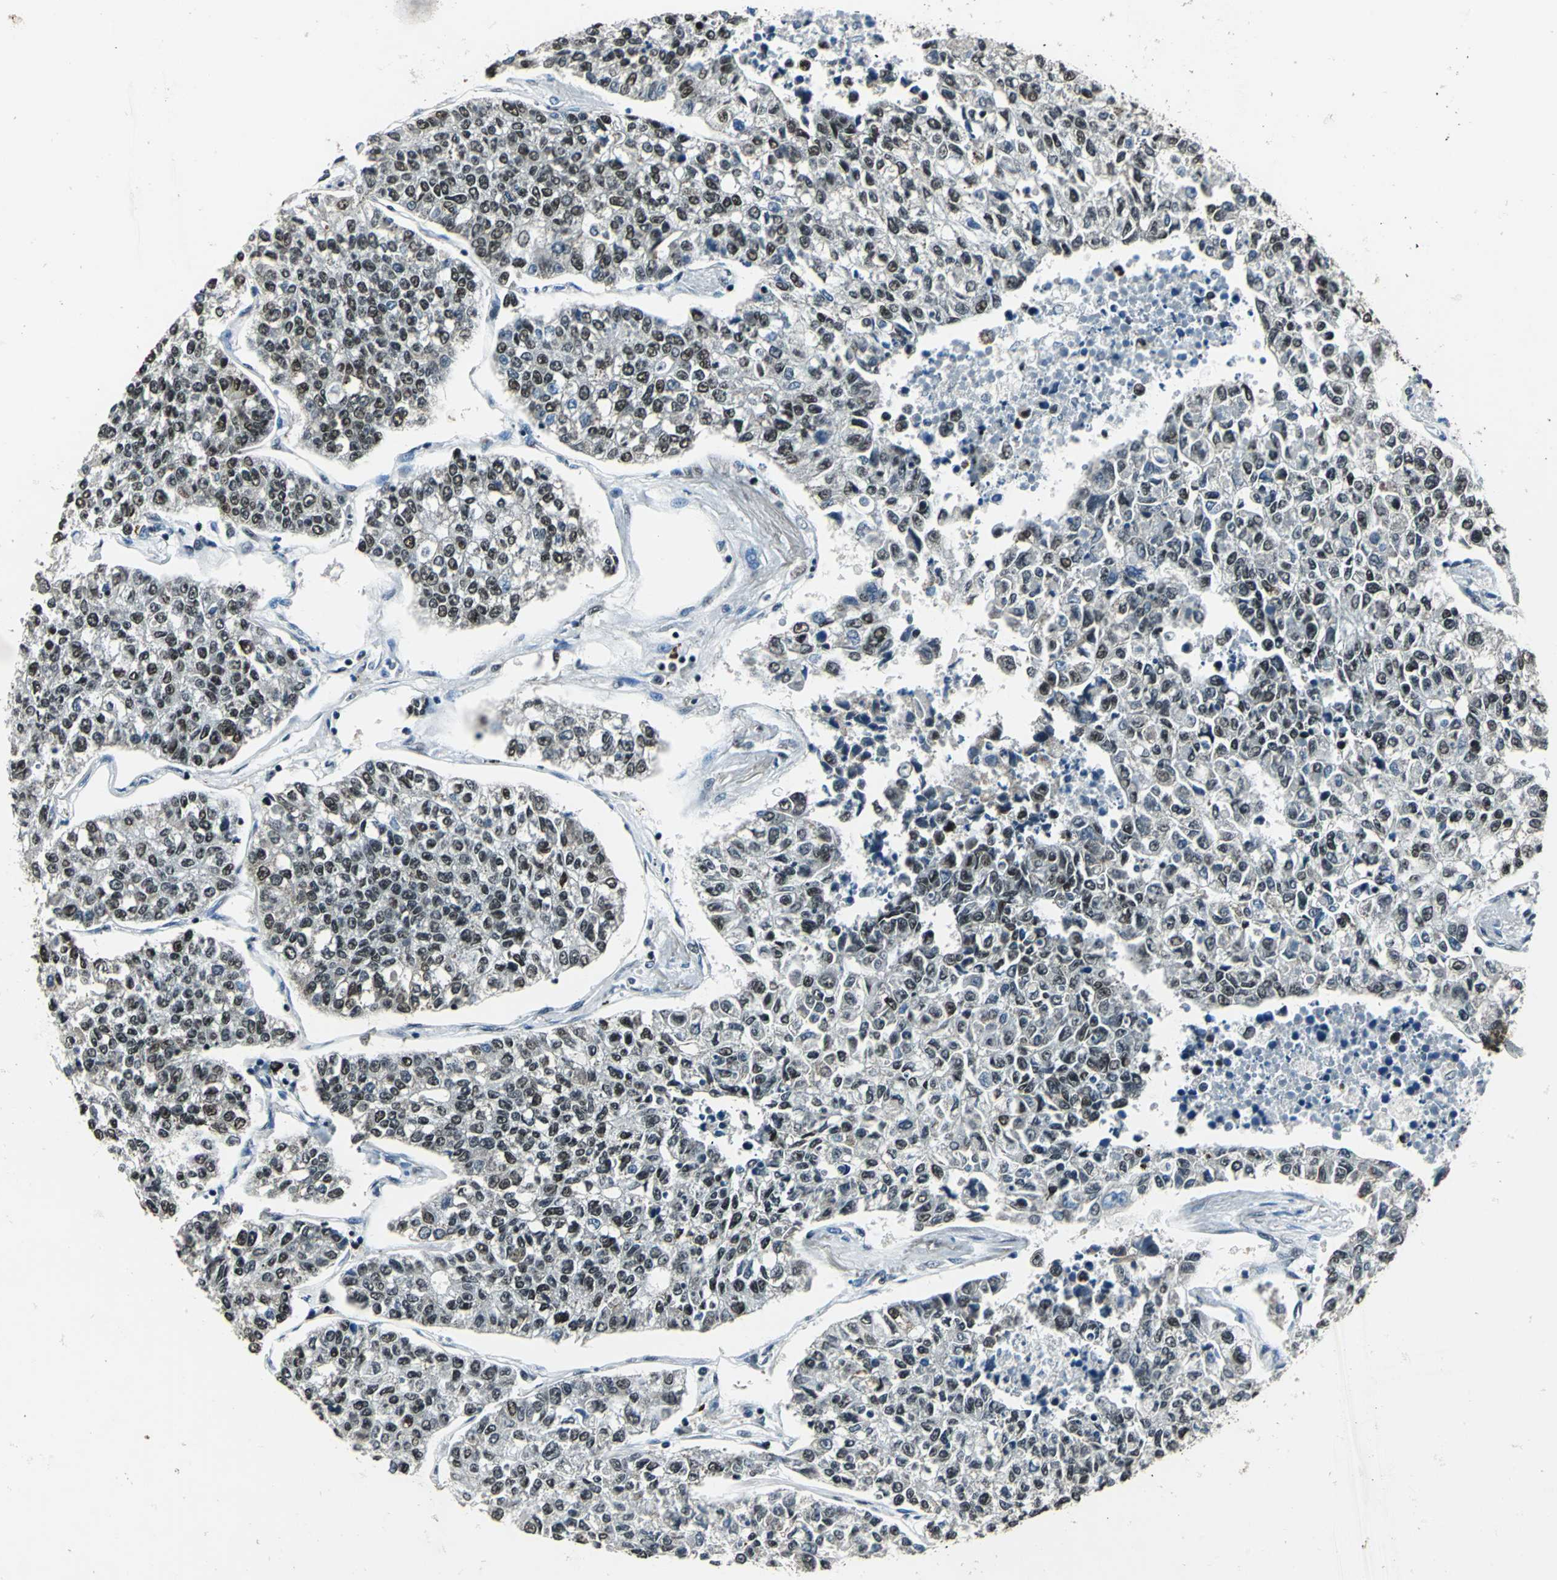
{"staining": {"intensity": "weak", "quantity": "<25%", "location": "nuclear"}, "tissue": "lung cancer", "cell_type": "Tumor cells", "image_type": "cancer", "snomed": [{"axis": "morphology", "description": "Adenocarcinoma, NOS"}, {"axis": "topography", "description": "Lung"}], "caption": "Adenocarcinoma (lung) was stained to show a protein in brown. There is no significant staining in tumor cells. Nuclei are stained in blue.", "gene": "BCLAF1", "patient": {"sex": "male", "age": 49}}